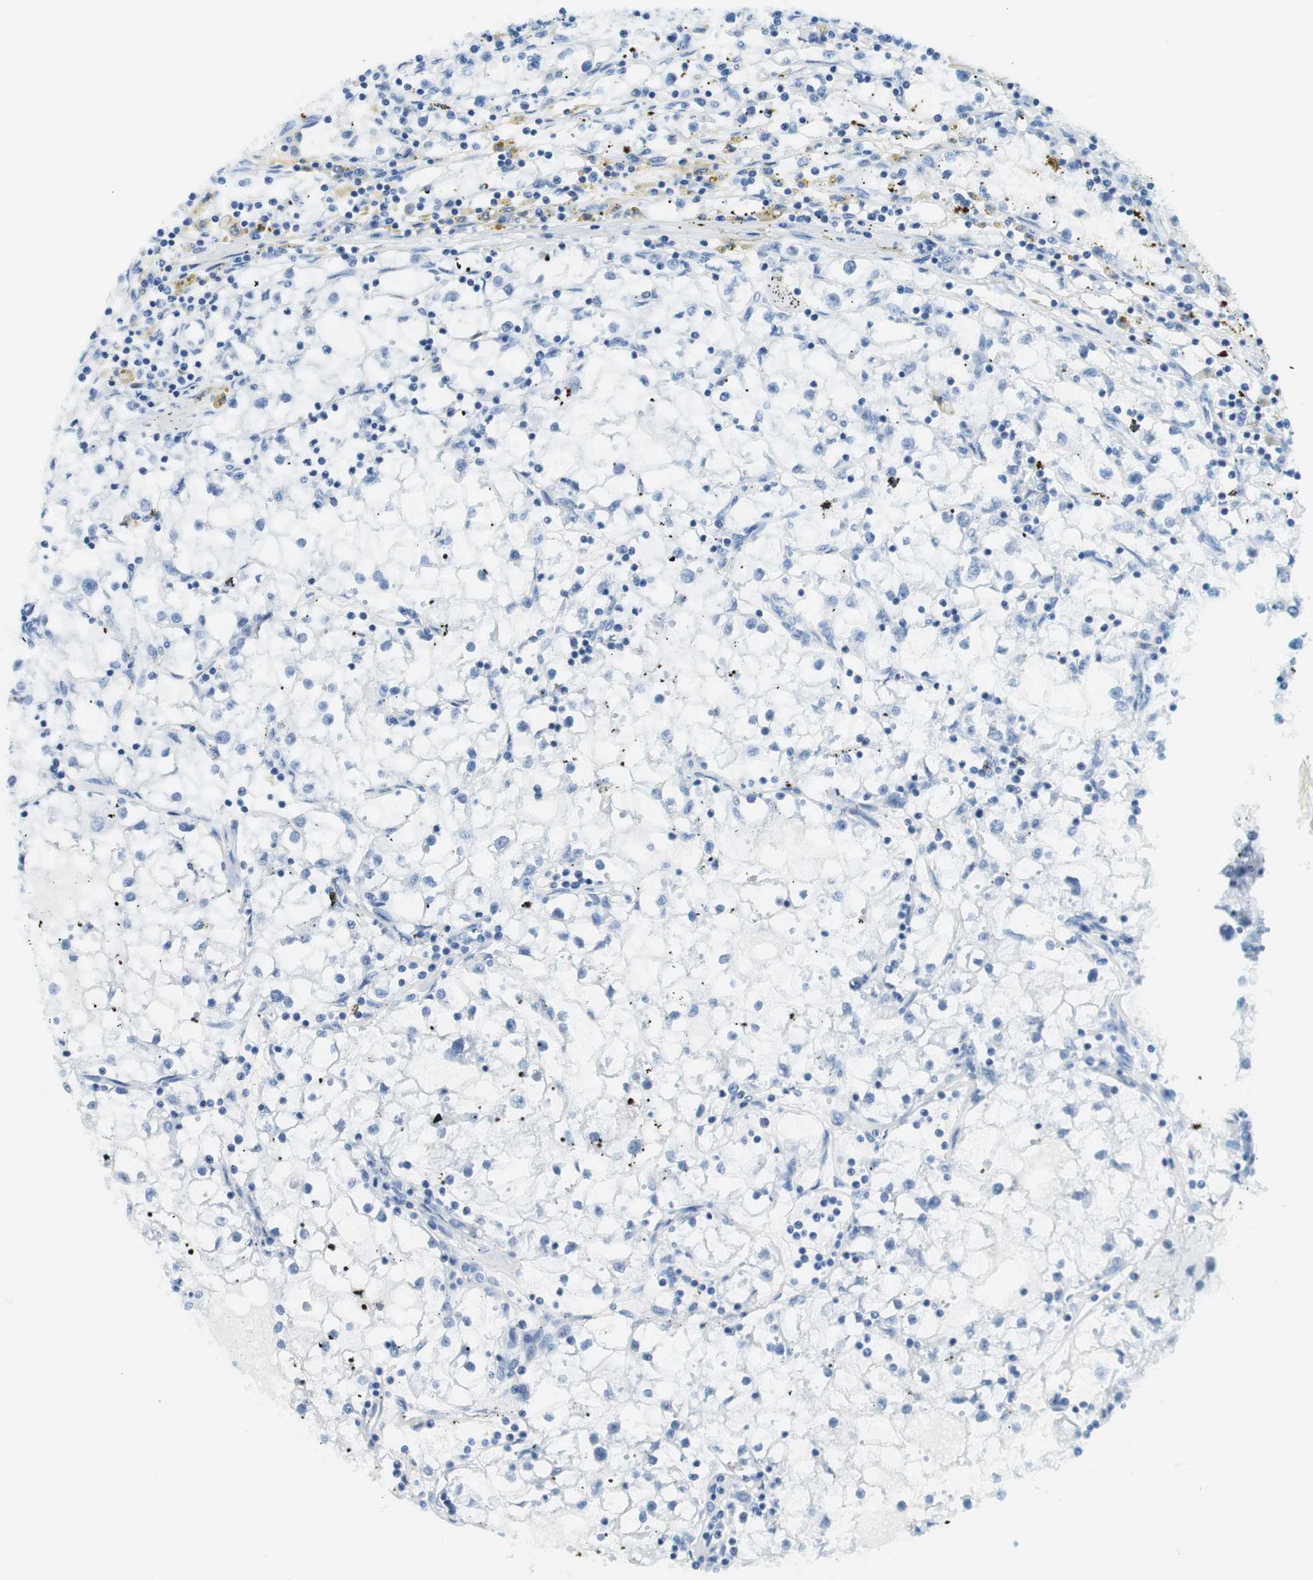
{"staining": {"intensity": "negative", "quantity": "none", "location": "none"}, "tissue": "renal cancer", "cell_type": "Tumor cells", "image_type": "cancer", "snomed": [{"axis": "morphology", "description": "Adenocarcinoma, NOS"}, {"axis": "topography", "description": "Kidney"}], "caption": "High power microscopy micrograph of an IHC image of adenocarcinoma (renal), revealing no significant expression in tumor cells. (DAB (3,3'-diaminobenzidine) immunohistochemistry, high magnification).", "gene": "CSNK2B", "patient": {"sex": "male", "age": 56}}